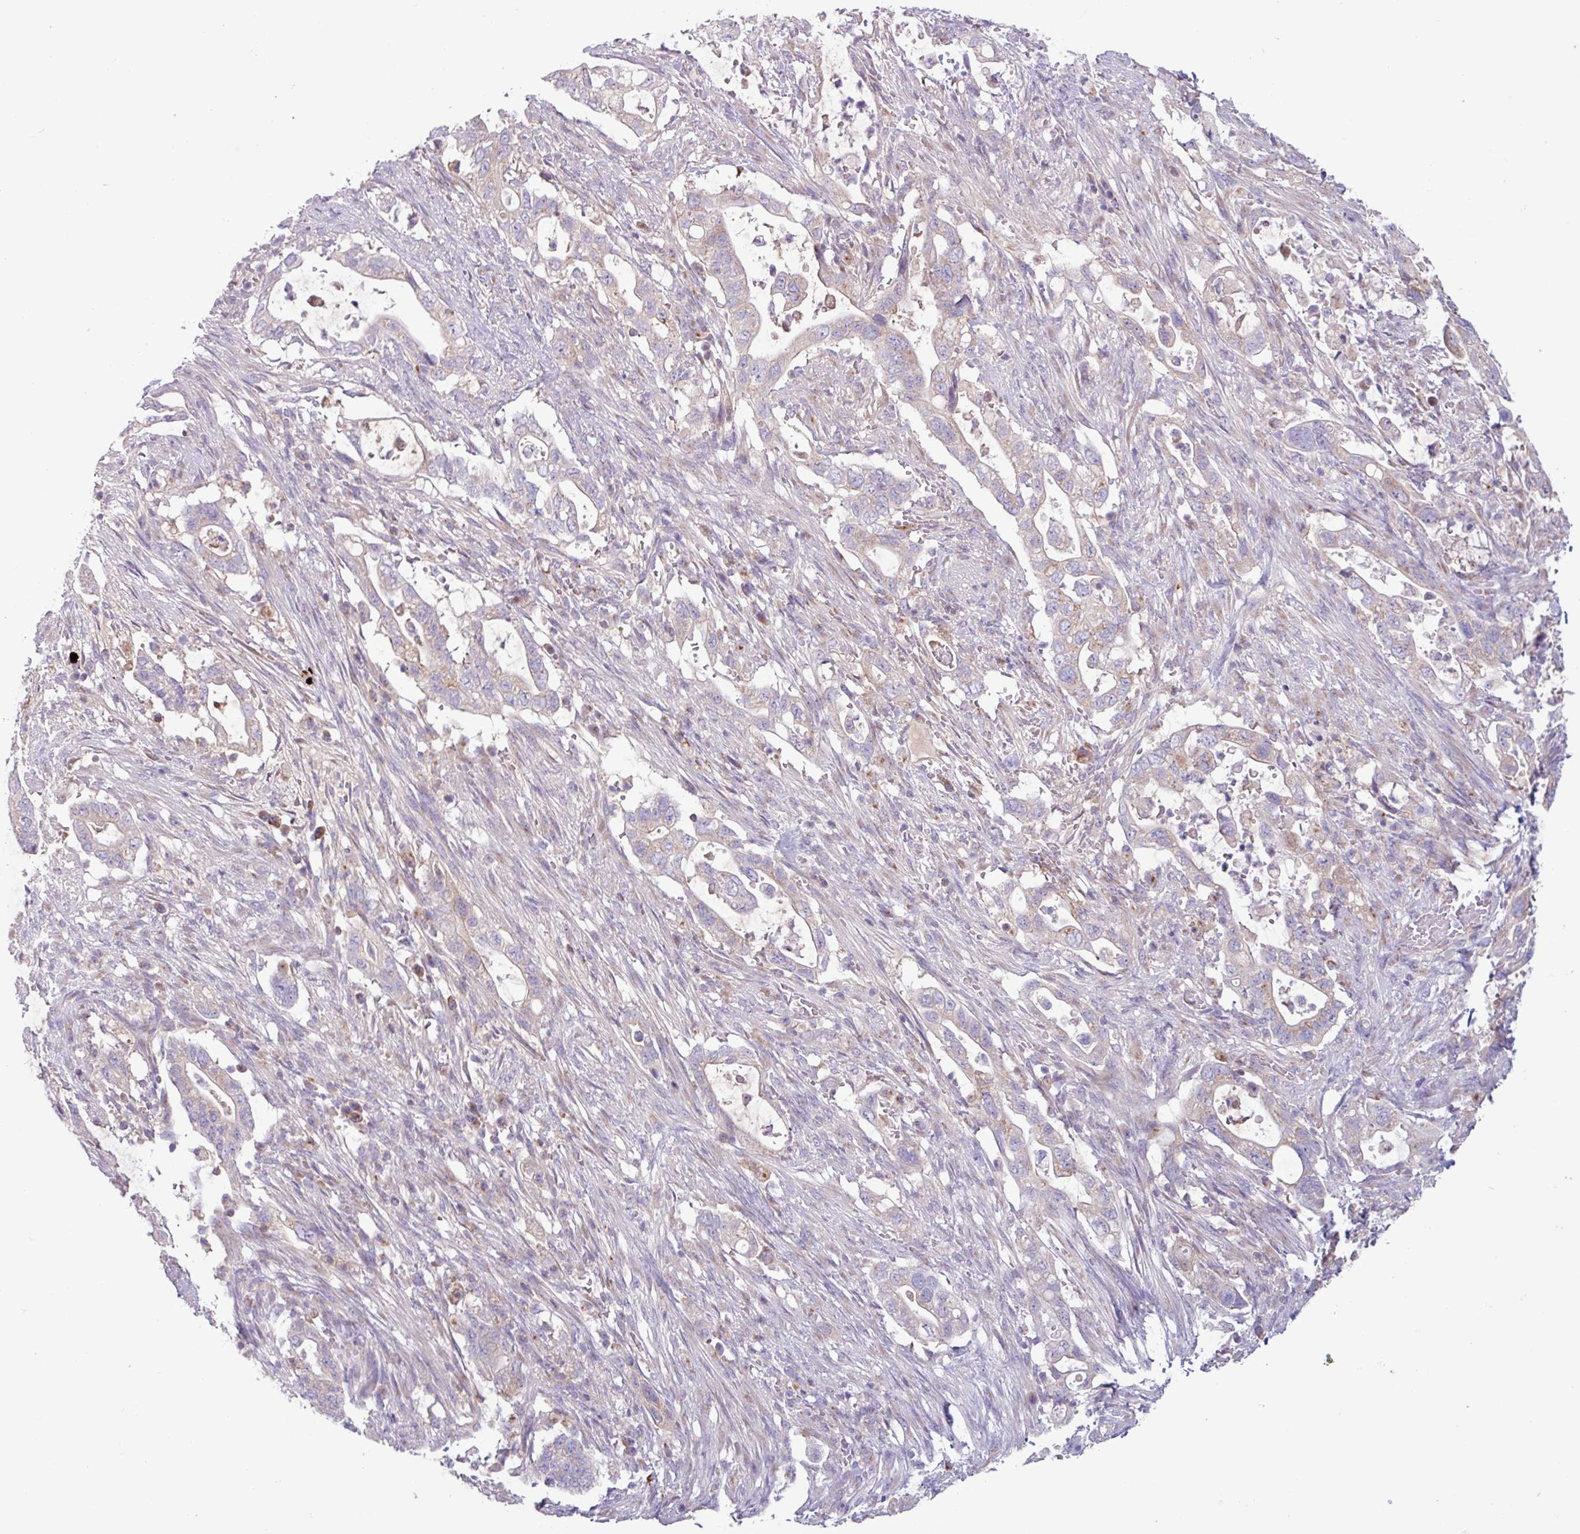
{"staining": {"intensity": "weak", "quantity": "<25%", "location": "cytoplasmic/membranous"}, "tissue": "pancreatic cancer", "cell_type": "Tumor cells", "image_type": "cancer", "snomed": [{"axis": "morphology", "description": "Adenocarcinoma, NOS"}, {"axis": "topography", "description": "Pancreas"}], "caption": "The histopathology image exhibits no significant expression in tumor cells of pancreatic cancer.", "gene": "STIMATE", "patient": {"sex": "female", "age": 72}}